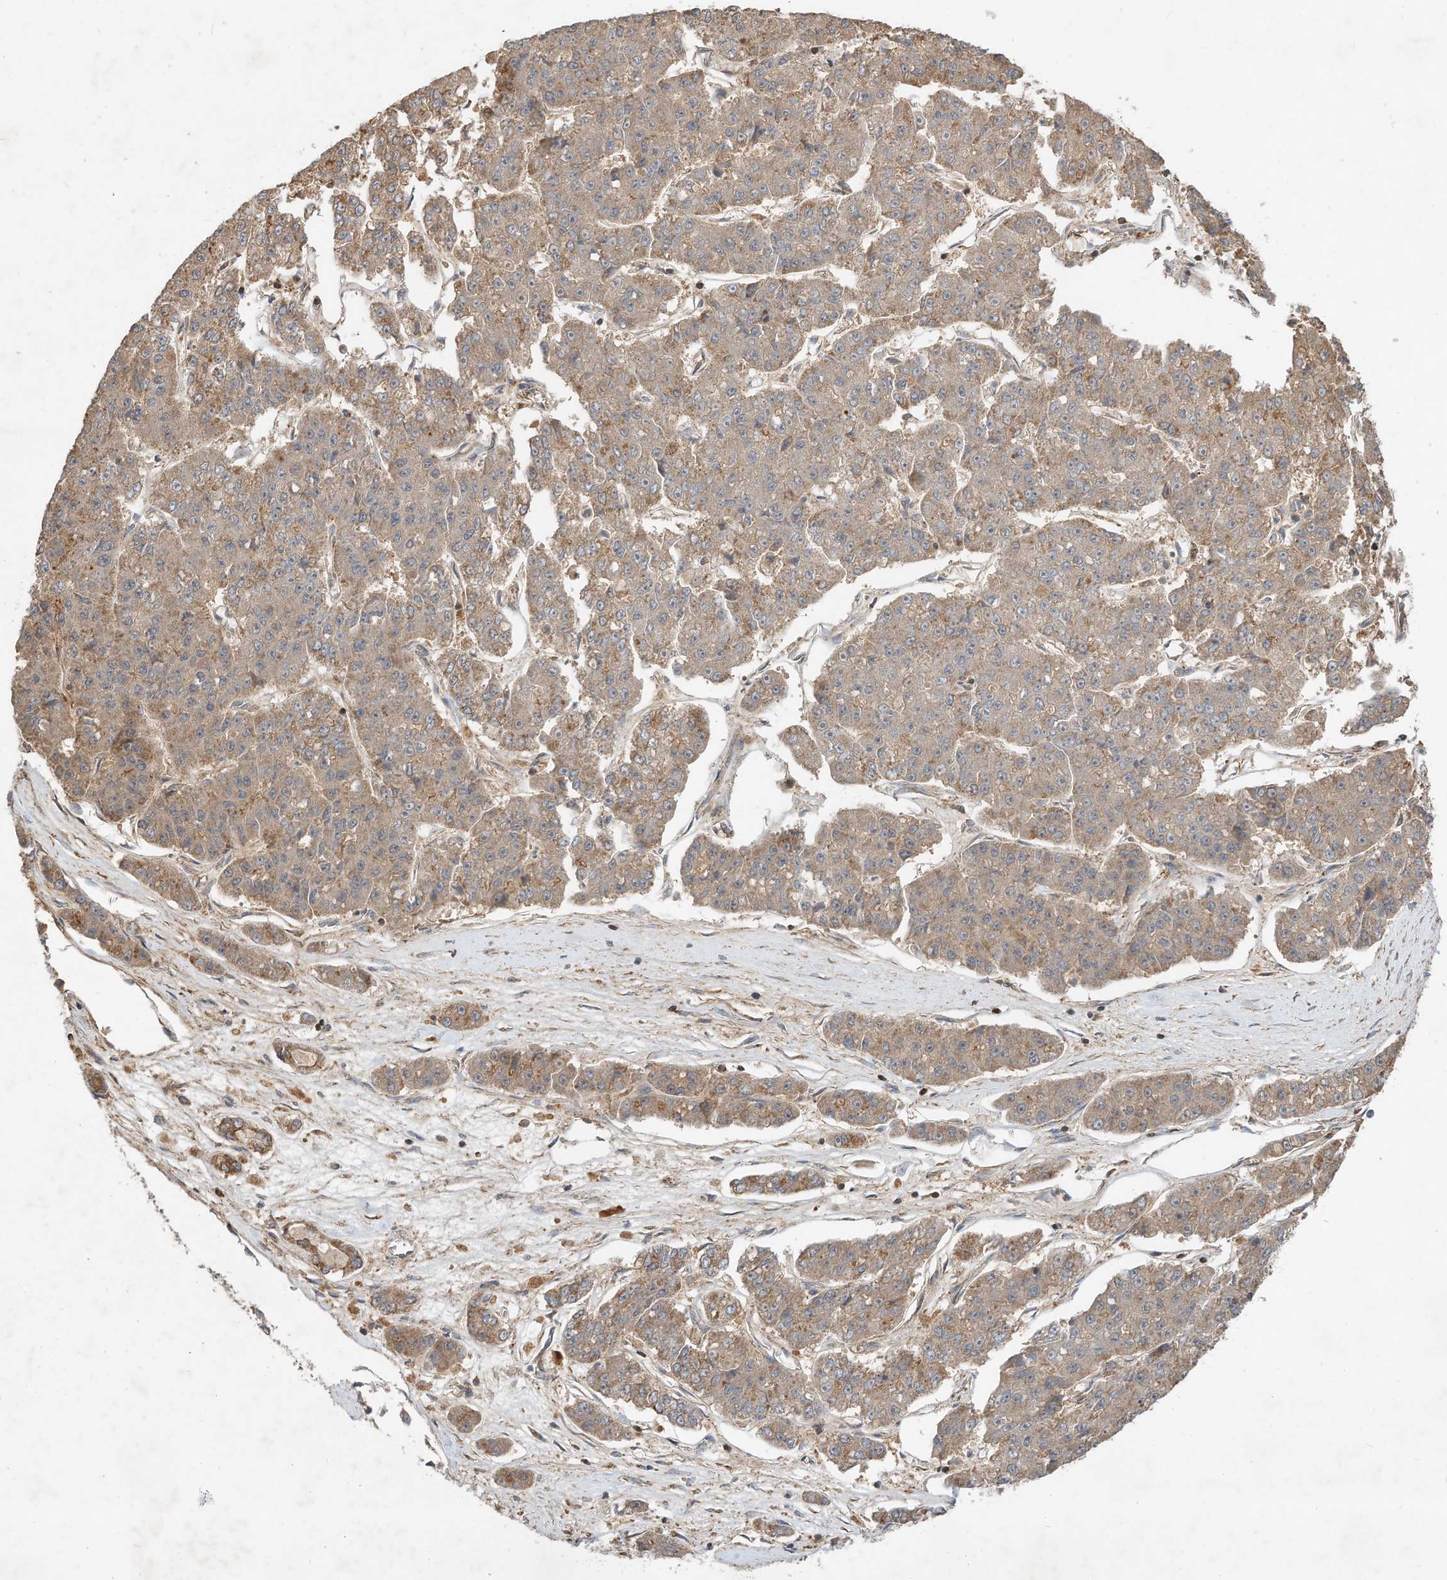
{"staining": {"intensity": "weak", "quantity": ">75%", "location": "cytoplasmic/membranous"}, "tissue": "pancreatic cancer", "cell_type": "Tumor cells", "image_type": "cancer", "snomed": [{"axis": "morphology", "description": "Adenocarcinoma, NOS"}, {"axis": "topography", "description": "Pancreas"}], "caption": "High-power microscopy captured an immunohistochemistry (IHC) photomicrograph of adenocarcinoma (pancreatic), revealing weak cytoplasmic/membranous staining in approximately >75% of tumor cells.", "gene": "CPAMD8", "patient": {"sex": "male", "age": 50}}